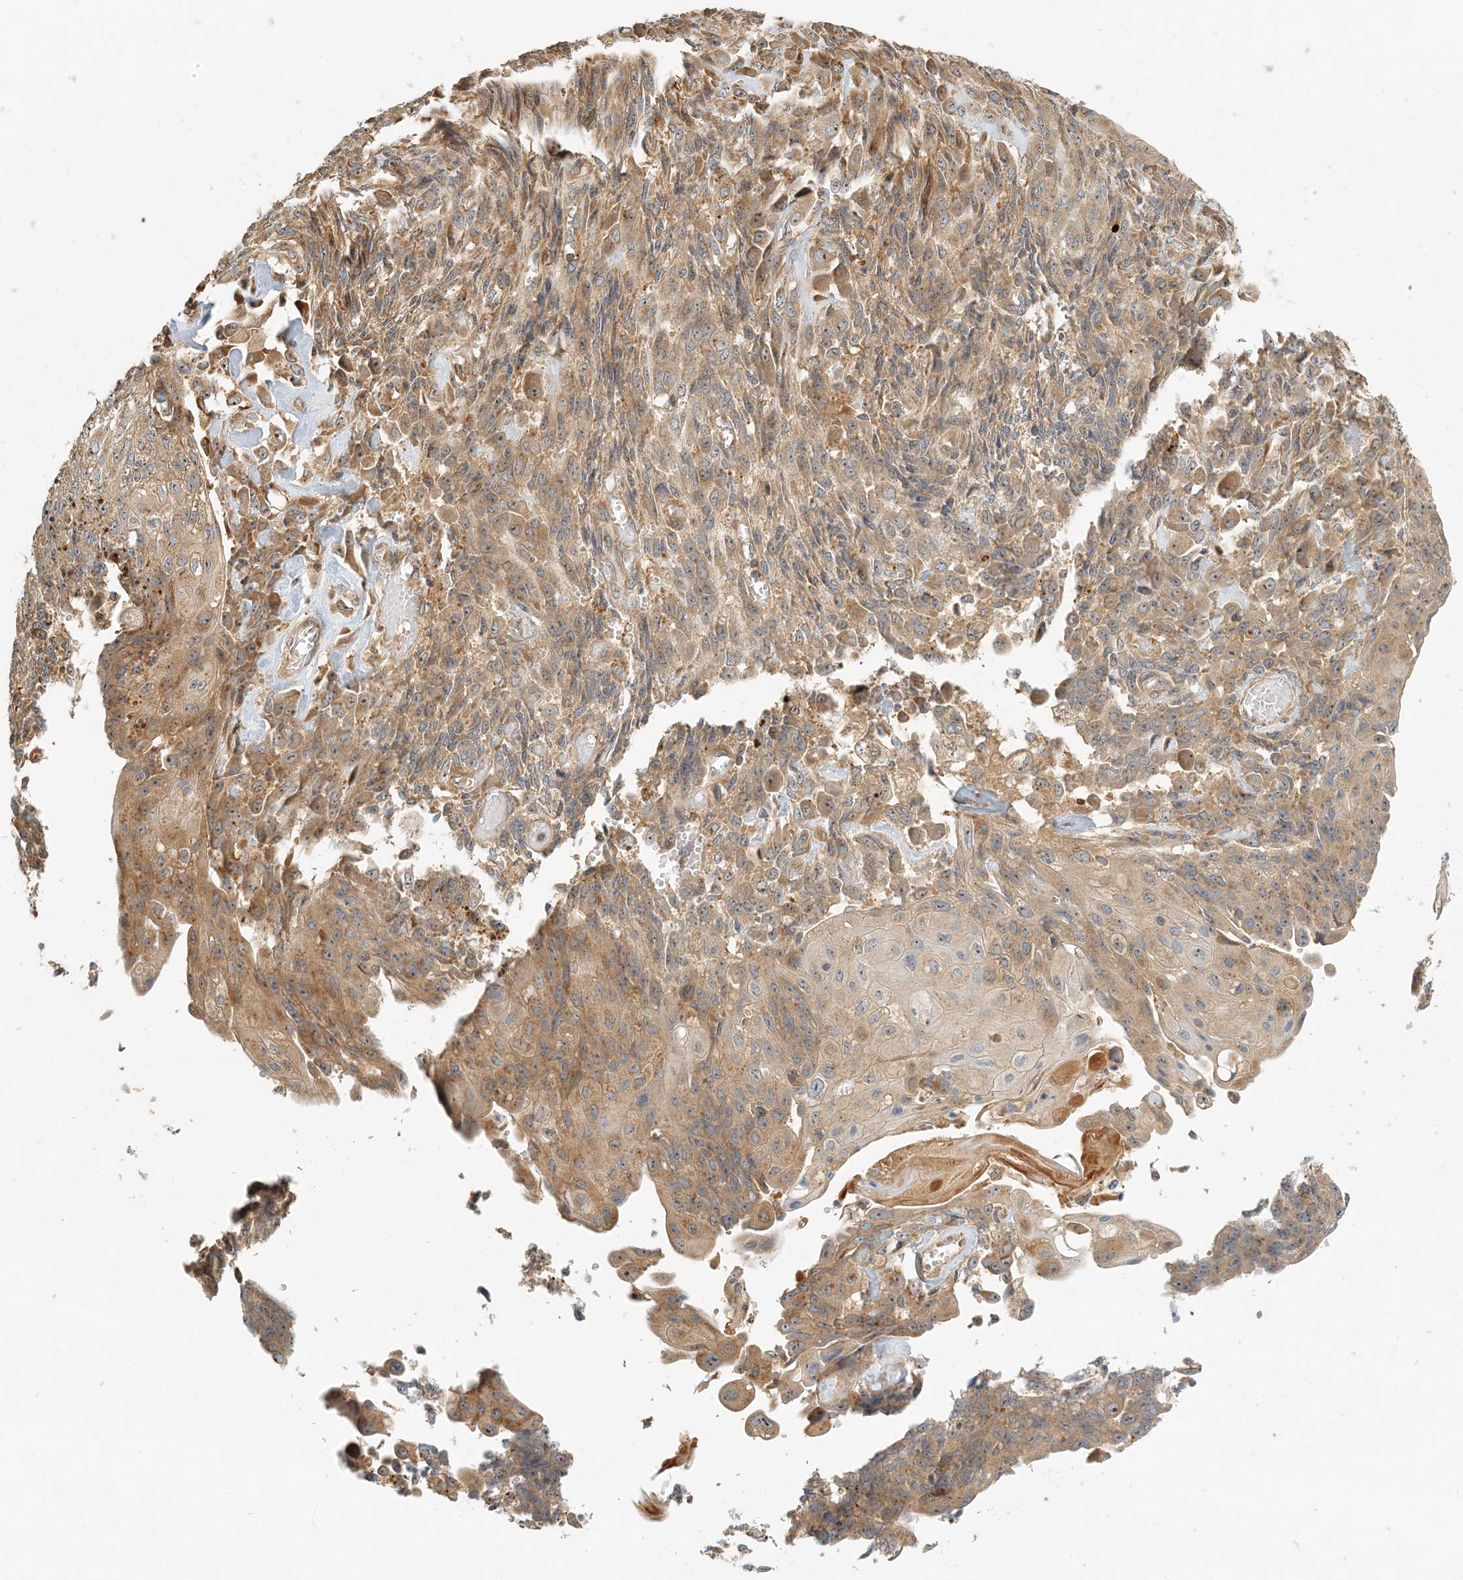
{"staining": {"intensity": "moderate", "quantity": "<25%", "location": "cytoplasmic/membranous"}, "tissue": "endometrial cancer", "cell_type": "Tumor cells", "image_type": "cancer", "snomed": [{"axis": "morphology", "description": "Adenocarcinoma, NOS"}, {"axis": "topography", "description": "Endometrium"}], "caption": "IHC micrograph of neoplastic tissue: endometrial cancer (adenocarcinoma) stained using IHC reveals low levels of moderate protein expression localized specifically in the cytoplasmic/membranous of tumor cells, appearing as a cytoplasmic/membranous brown color.", "gene": "COLEC11", "patient": {"sex": "female", "age": 32}}